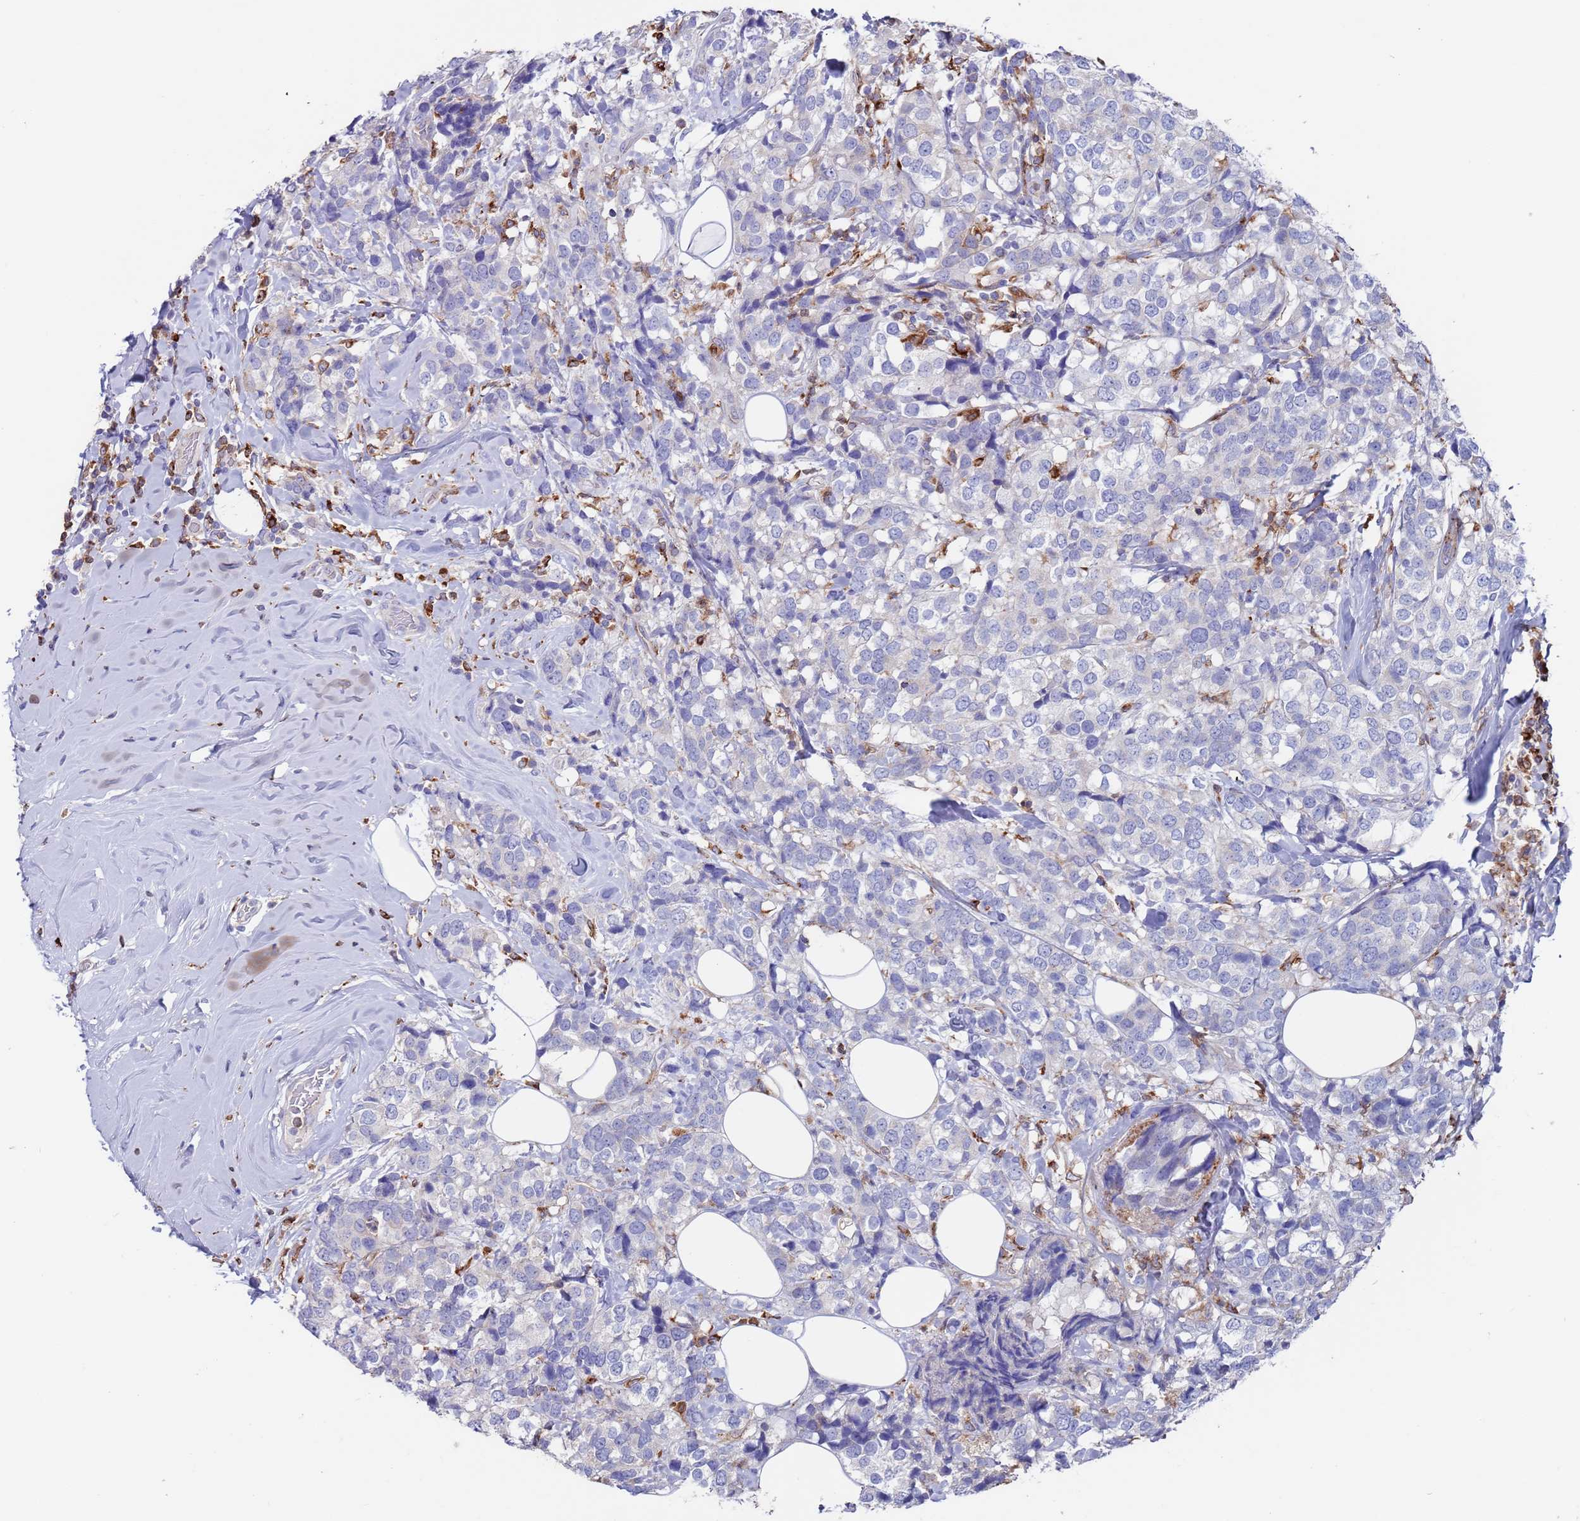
{"staining": {"intensity": "negative", "quantity": "none", "location": "none"}, "tissue": "breast cancer", "cell_type": "Tumor cells", "image_type": "cancer", "snomed": [{"axis": "morphology", "description": "Lobular carcinoma"}, {"axis": "topography", "description": "Breast"}], "caption": "Immunohistochemistry photomicrograph of human breast cancer stained for a protein (brown), which demonstrates no expression in tumor cells.", "gene": "GREB1L", "patient": {"sex": "female", "age": 59}}